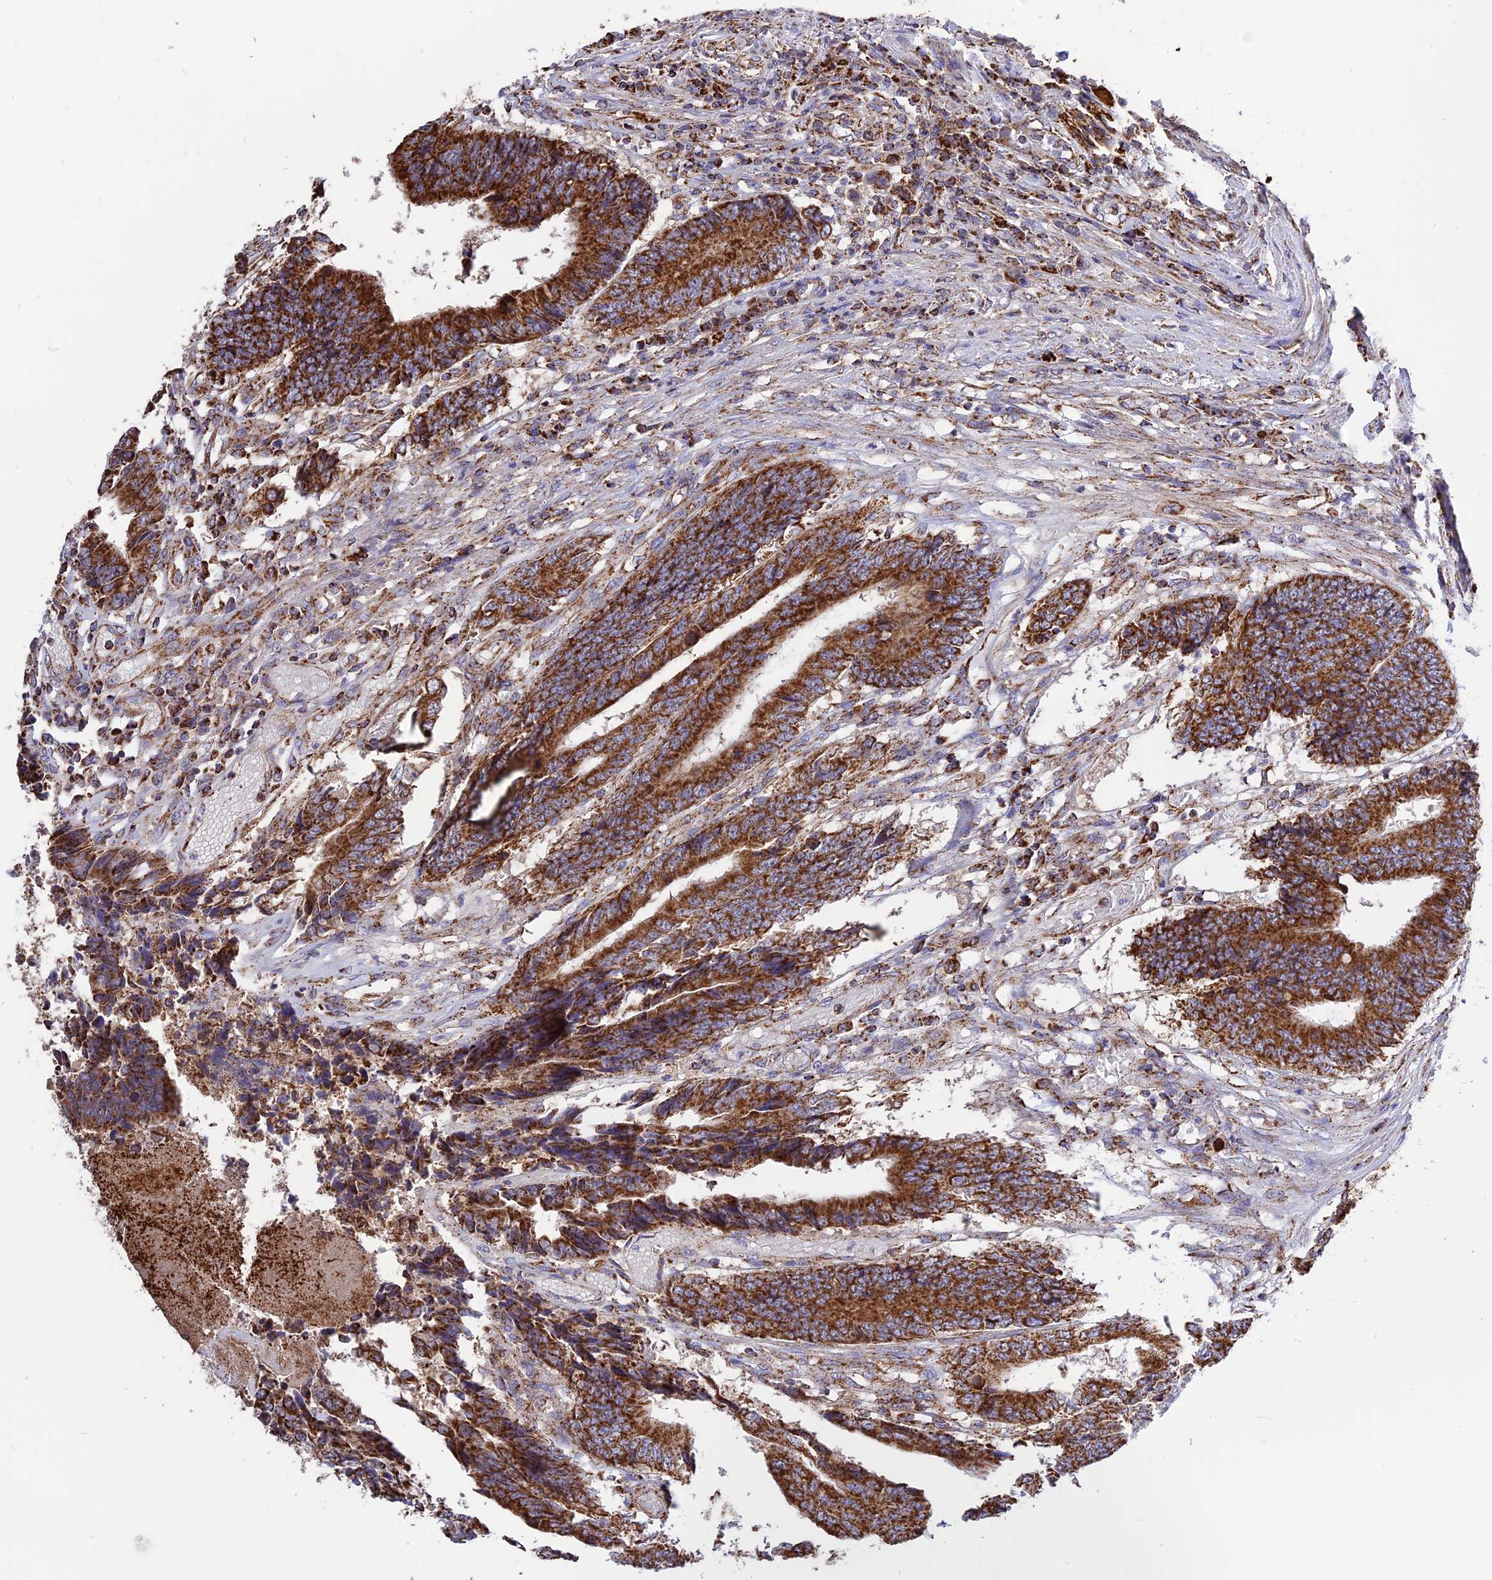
{"staining": {"intensity": "strong", "quantity": ">75%", "location": "cytoplasmic/membranous"}, "tissue": "colorectal cancer", "cell_type": "Tumor cells", "image_type": "cancer", "snomed": [{"axis": "morphology", "description": "Adenocarcinoma, NOS"}, {"axis": "topography", "description": "Rectum"}], "caption": "About >75% of tumor cells in human colorectal cancer (adenocarcinoma) demonstrate strong cytoplasmic/membranous protein positivity as visualized by brown immunohistochemical staining.", "gene": "TTC4", "patient": {"sex": "male", "age": 84}}